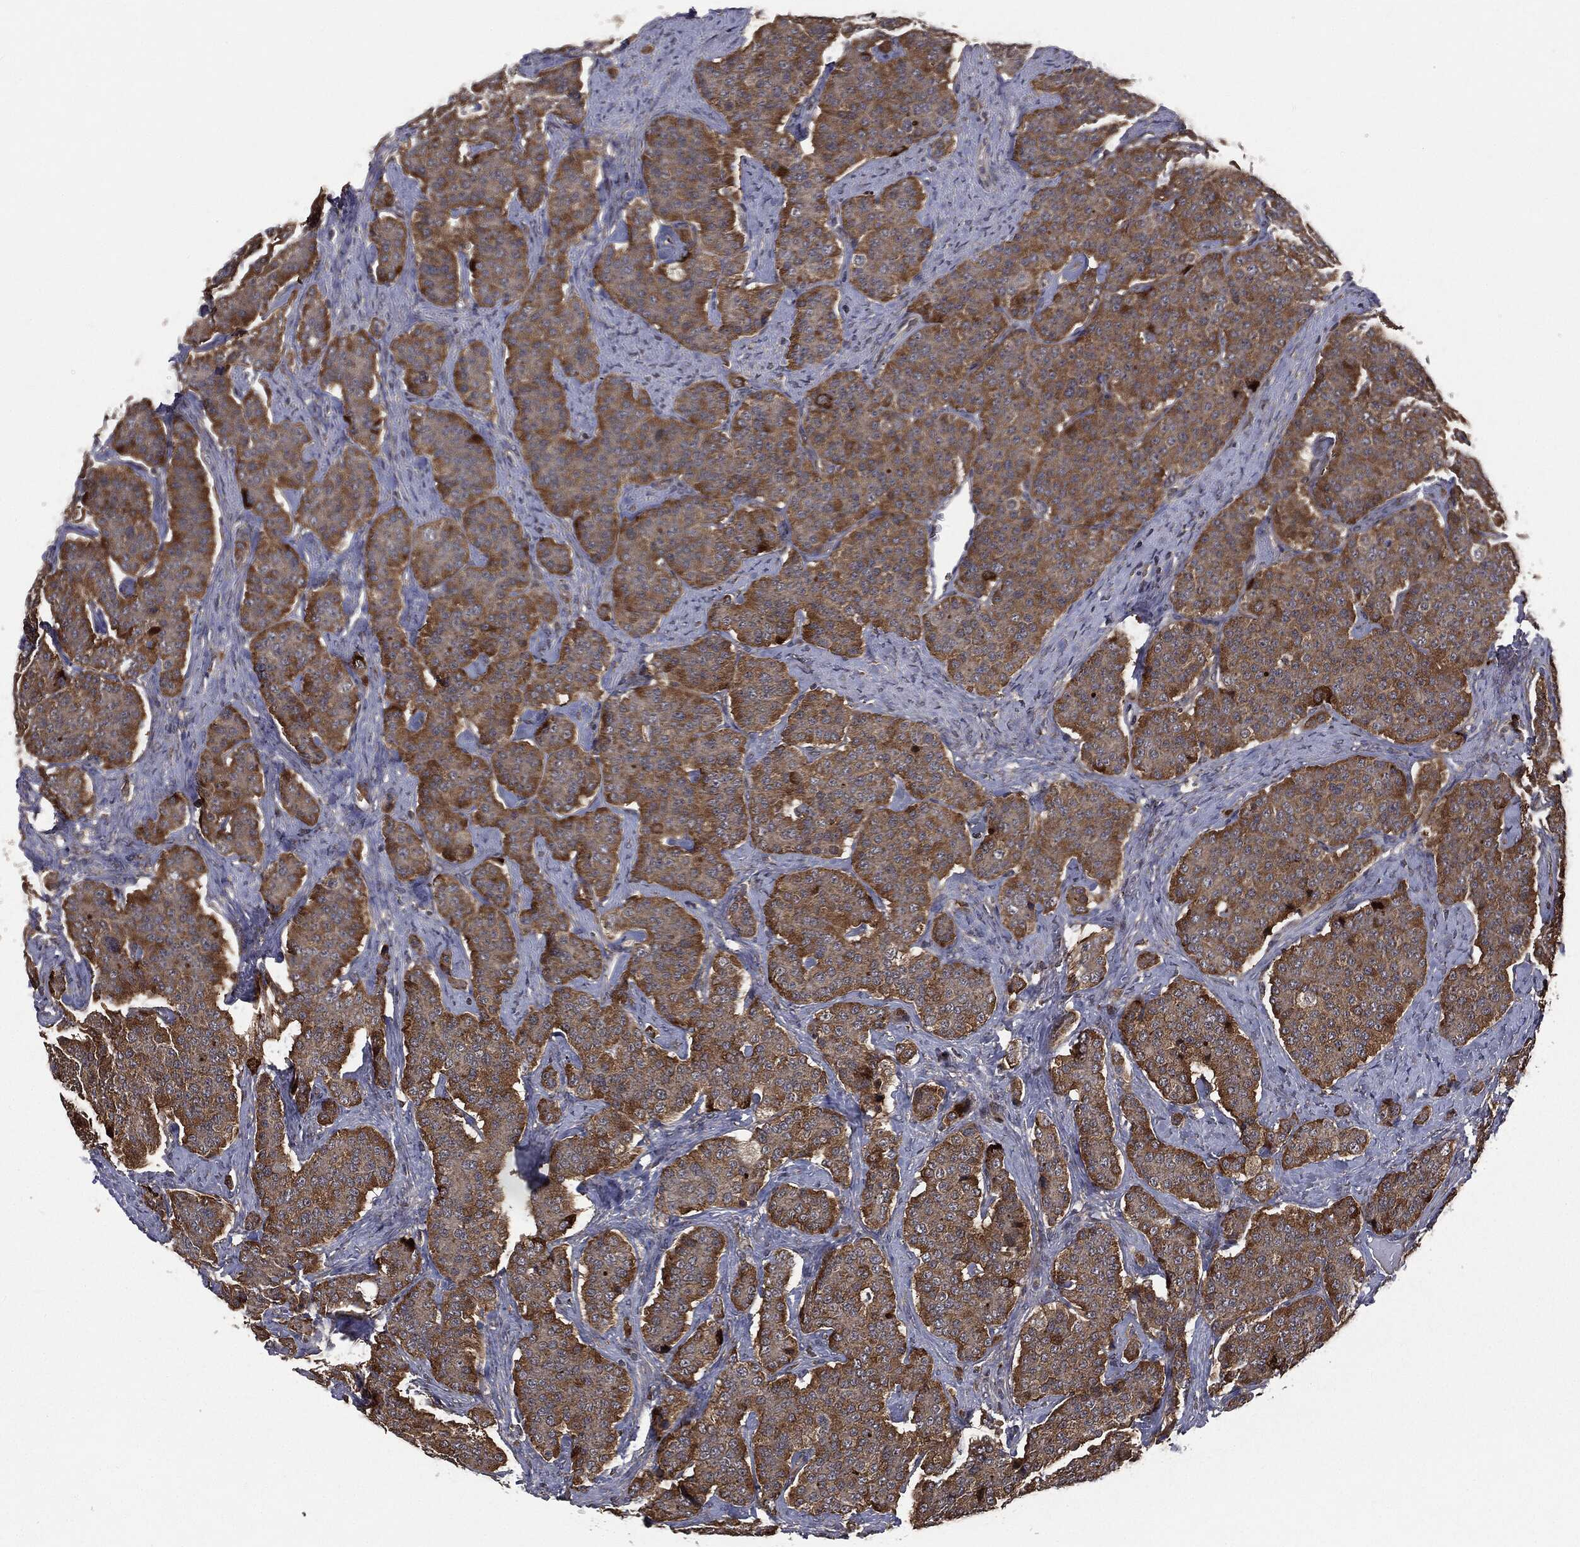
{"staining": {"intensity": "strong", "quantity": ">75%", "location": "cytoplasmic/membranous"}, "tissue": "carcinoid", "cell_type": "Tumor cells", "image_type": "cancer", "snomed": [{"axis": "morphology", "description": "Carcinoid, malignant, NOS"}, {"axis": "topography", "description": "Small intestine"}], "caption": "Carcinoid (malignant) was stained to show a protein in brown. There is high levels of strong cytoplasmic/membranous staining in about >75% of tumor cells.", "gene": "PLOD3", "patient": {"sex": "female", "age": 58}}